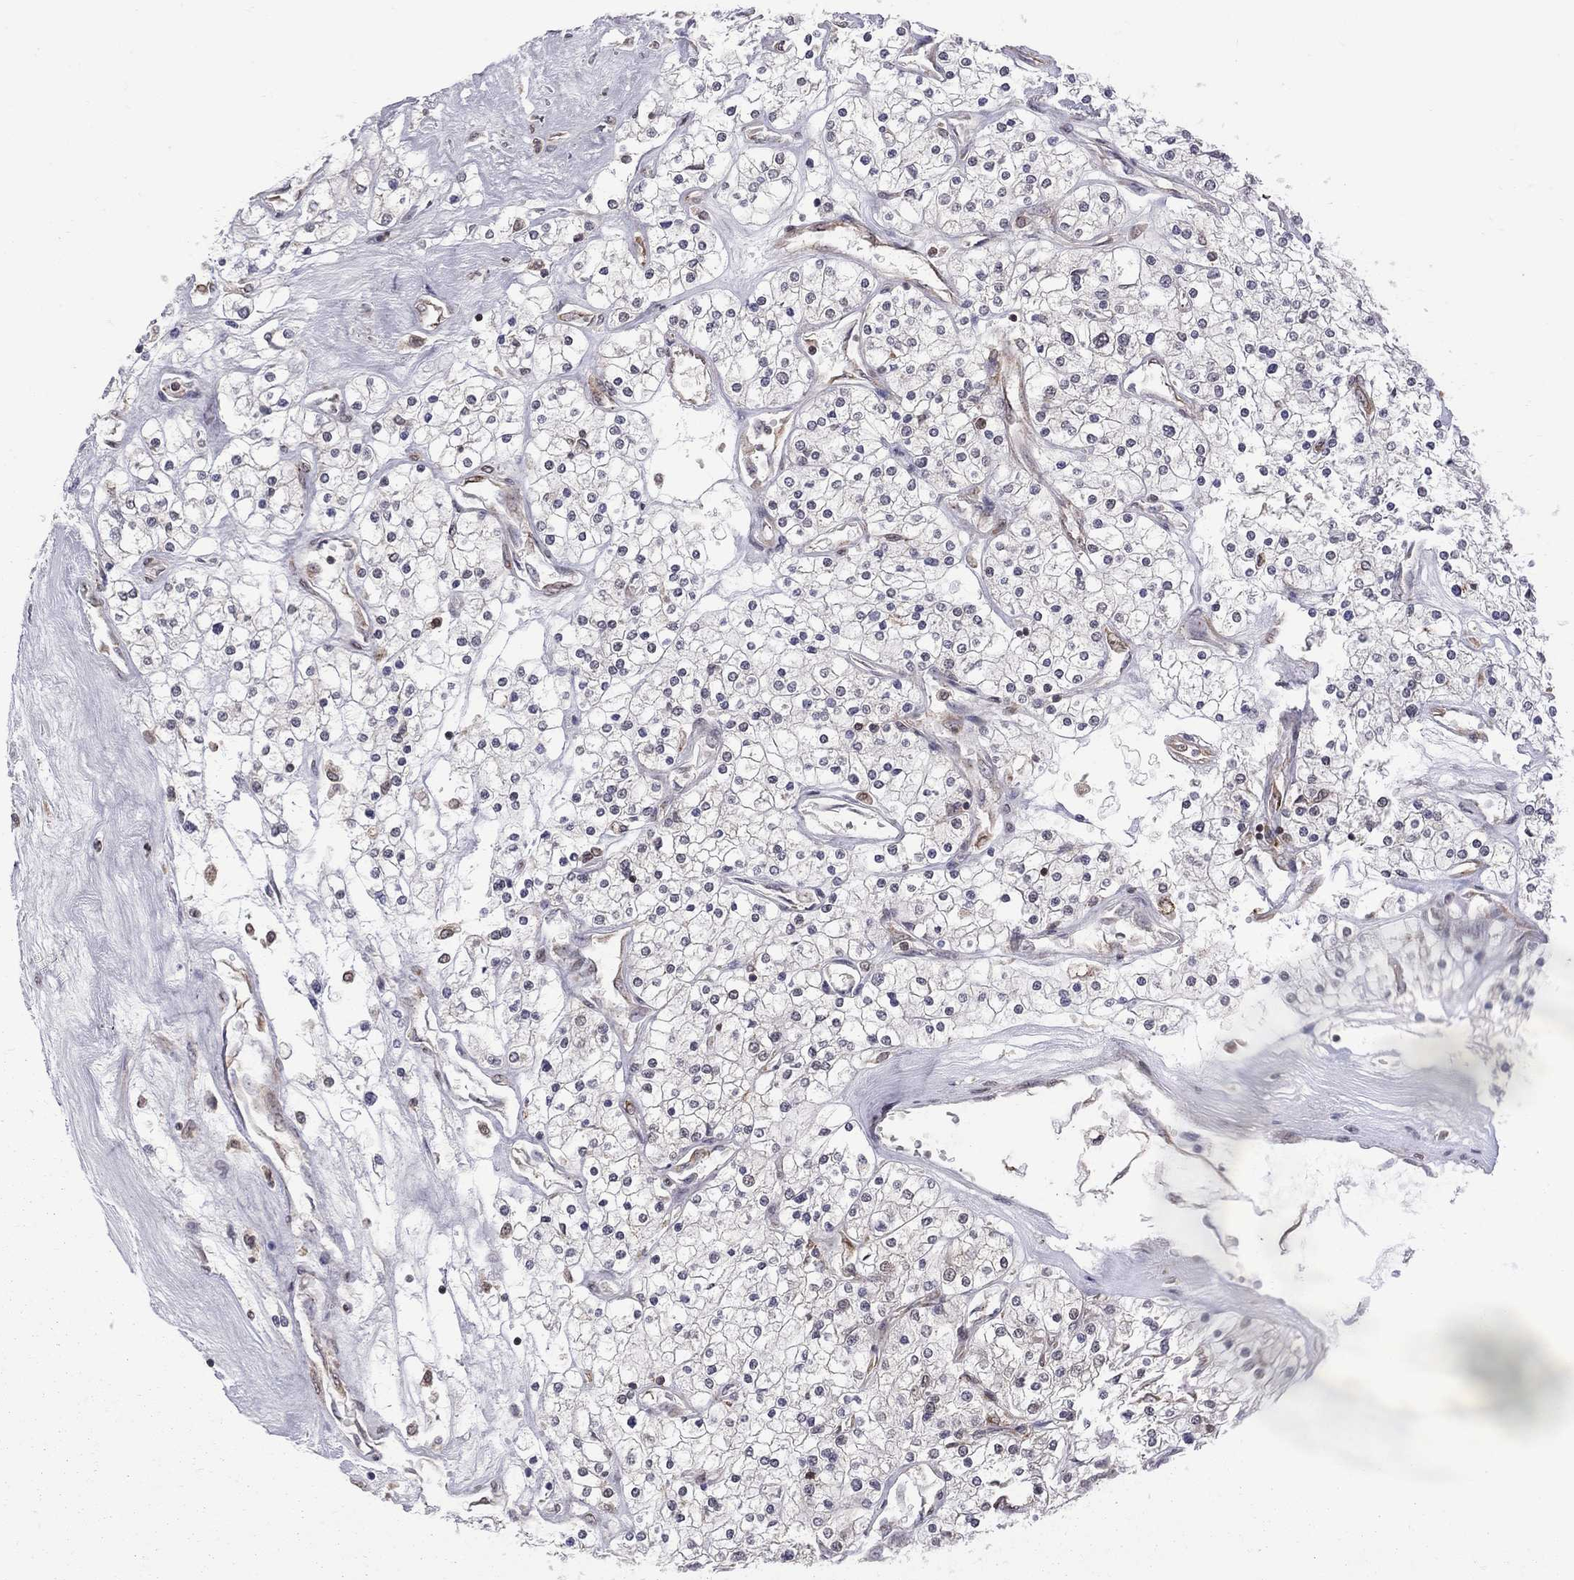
{"staining": {"intensity": "moderate", "quantity": "<25%", "location": "cytoplasmic/membranous"}, "tissue": "renal cancer", "cell_type": "Tumor cells", "image_type": "cancer", "snomed": [{"axis": "morphology", "description": "Adenocarcinoma, NOS"}, {"axis": "topography", "description": "Kidney"}], "caption": "Immunohistochemistry (IHC) of human renal cancer (adenocarcinoma) exhibits low levels of moderate cytoplasmic/membranous staining in about <25% of tumor cells. The staining is performed using DAB (3,3'-diaminobenzidine) brown chromogen to label protein expression. The nuclei are counter-stained blue using hematoxylin.", "gene": "NAA50", "patient": {"sex": "male", "age": 80}}